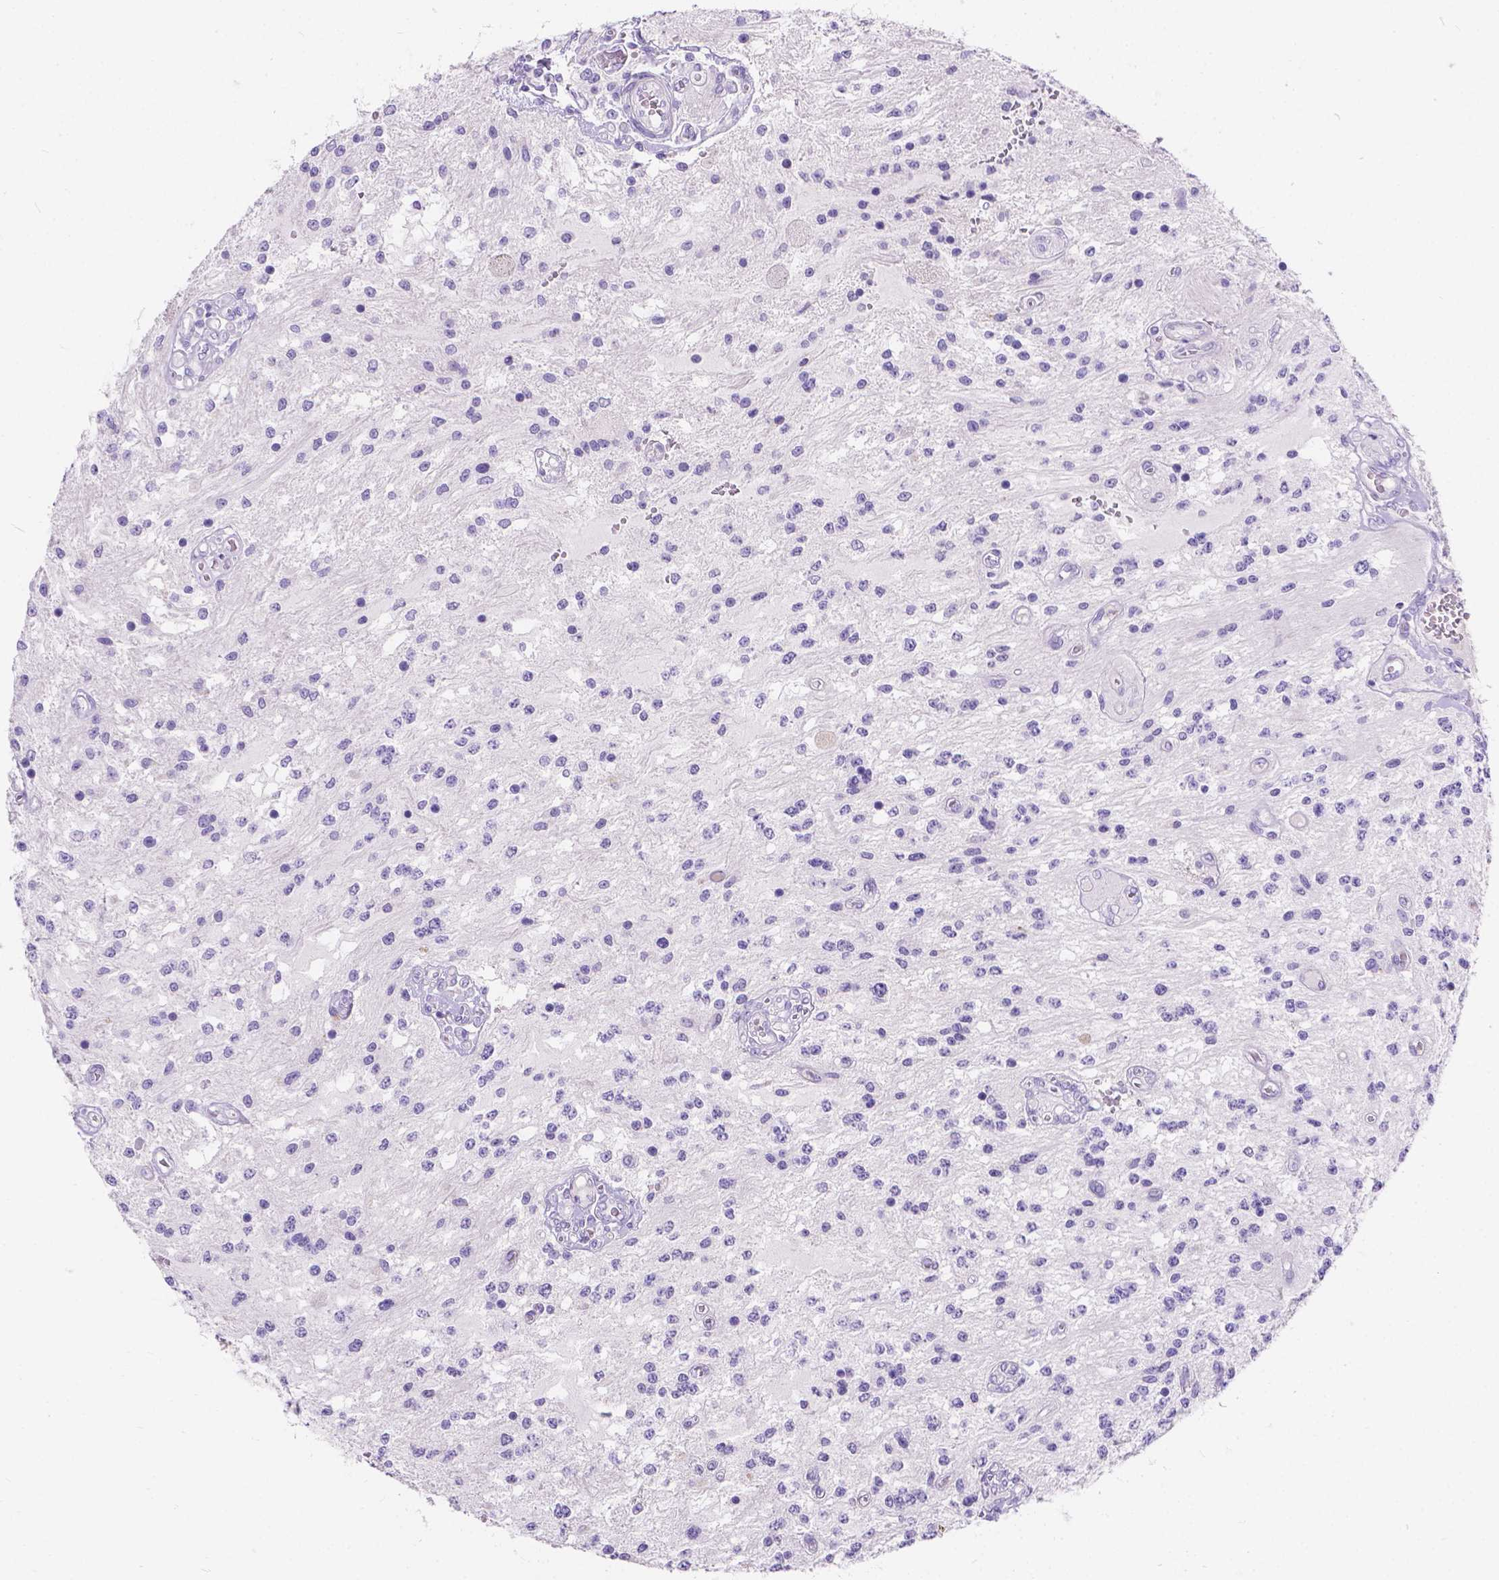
{"staining": {"intensity": "negative", "quantity": "none", "location": "none"}, "tissue": "glioma", "cell_type": "Tumor cells", "image_type": "cancer", "snomed": [{"axis": "morphology", "description": "Glioma, malignant, Low grade"}, {"axis": "topography", "description": "Cerebellum"}], "caption": "This is an immunohistochemistry histopathology image of human glioma. There is no positivity in tumor cells.", "gene": "GNRHR", "patient": {"sex": "female", "age": 14}}